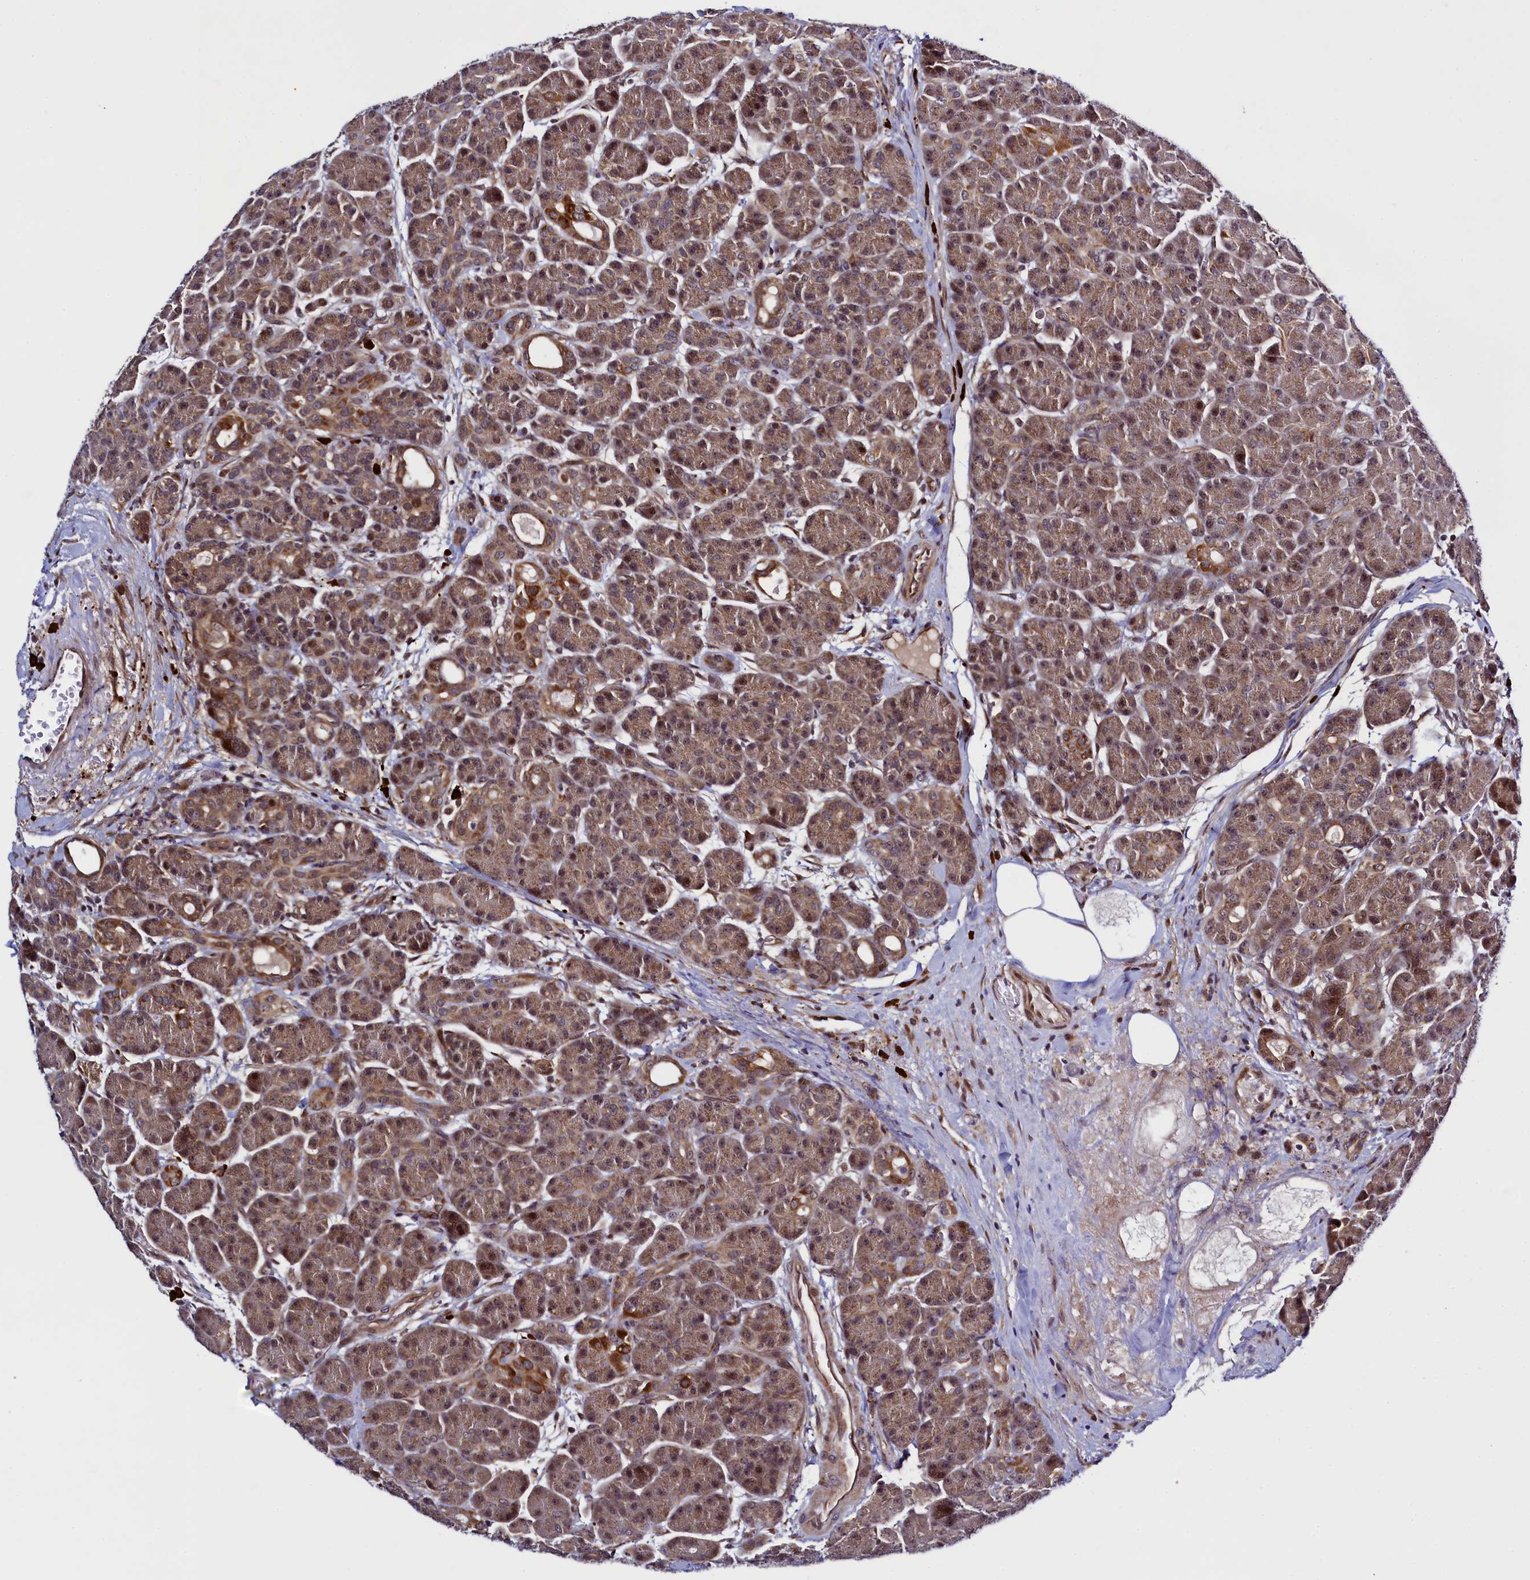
{"staining": {"intensity": "moderate", "quantity": ">75%", "location": "cytoplasmic/membranous,nuclear"}, "tissue": "pancreas", "cell_type": "Exocrine glandular cells", "image_type": "normal", "snomed": [{"axis": "morphology", "description": "Normal tissue, NOS"}, {"axis": "topography", "description": "Pancreas"}], "caption": "An image showing moderate cytoplasmic/membranous,nuclear positivity in about >75% of exocrine glandular cells in unremarkable pancreas, as visualized by brown immunohistochemical staining.", "gene": "RBFA", "patient": {"sex": "male", "age": 63}}